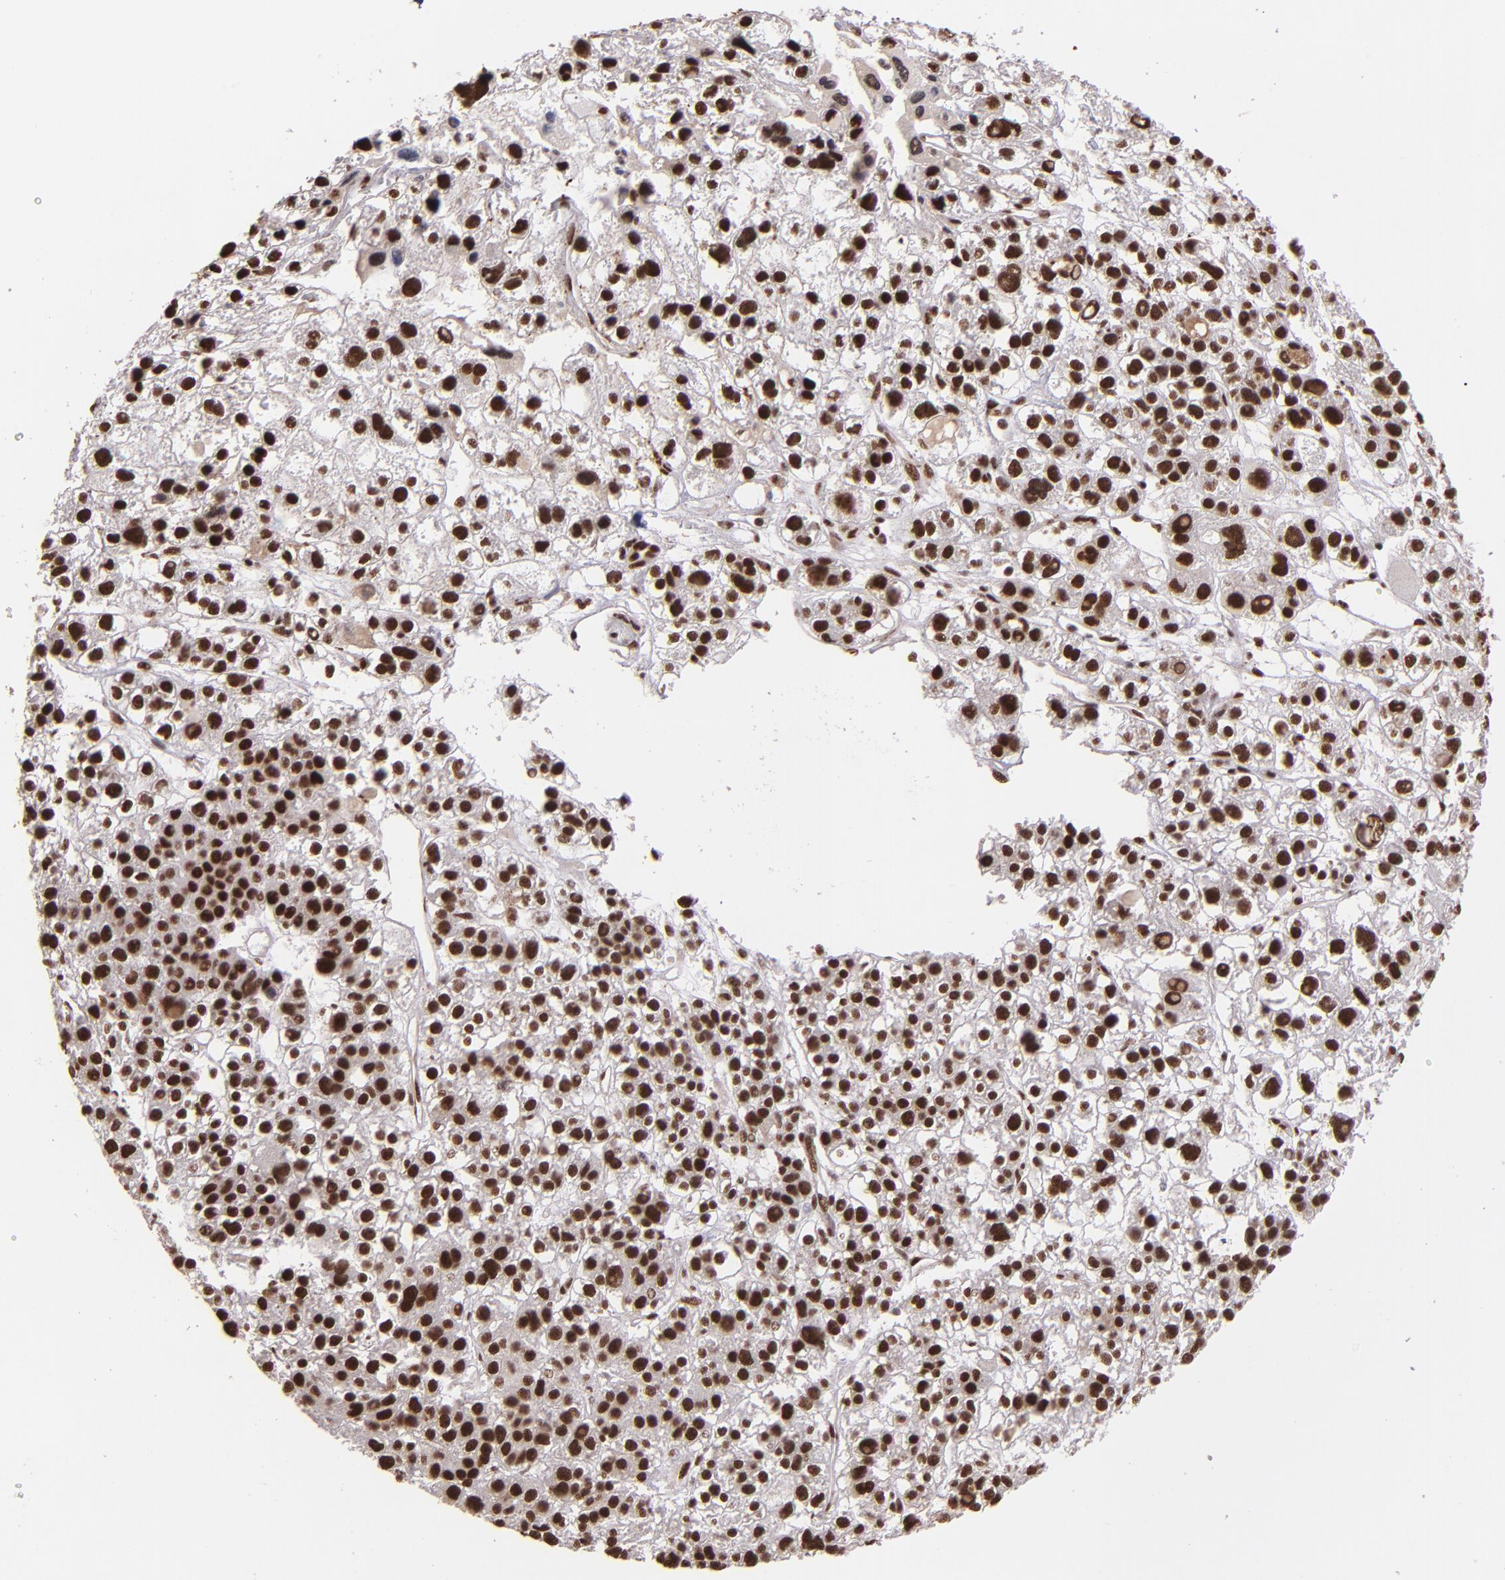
{"staining": {"intensity": "strong", "quantity": ">75%", "location": "nuclear"}, "tissue": "liver cancer", "cell_type": "Tumor cells", "image_type": "cancer", "snomed": [{"axis": "morphology", "description": "Carcinoma, Hepatocellular, NOS"}, {"axis": "topography", "description": "Liver"}], "caption": "This is a micrograph of immunohistochemistry (IHC) staining of hepatocellular carcinoma (liver), which shows strong staining in the nuclear of tumor cells.", "gene": "PQBP1", "patient": {"sex": "female", "age": 85}}